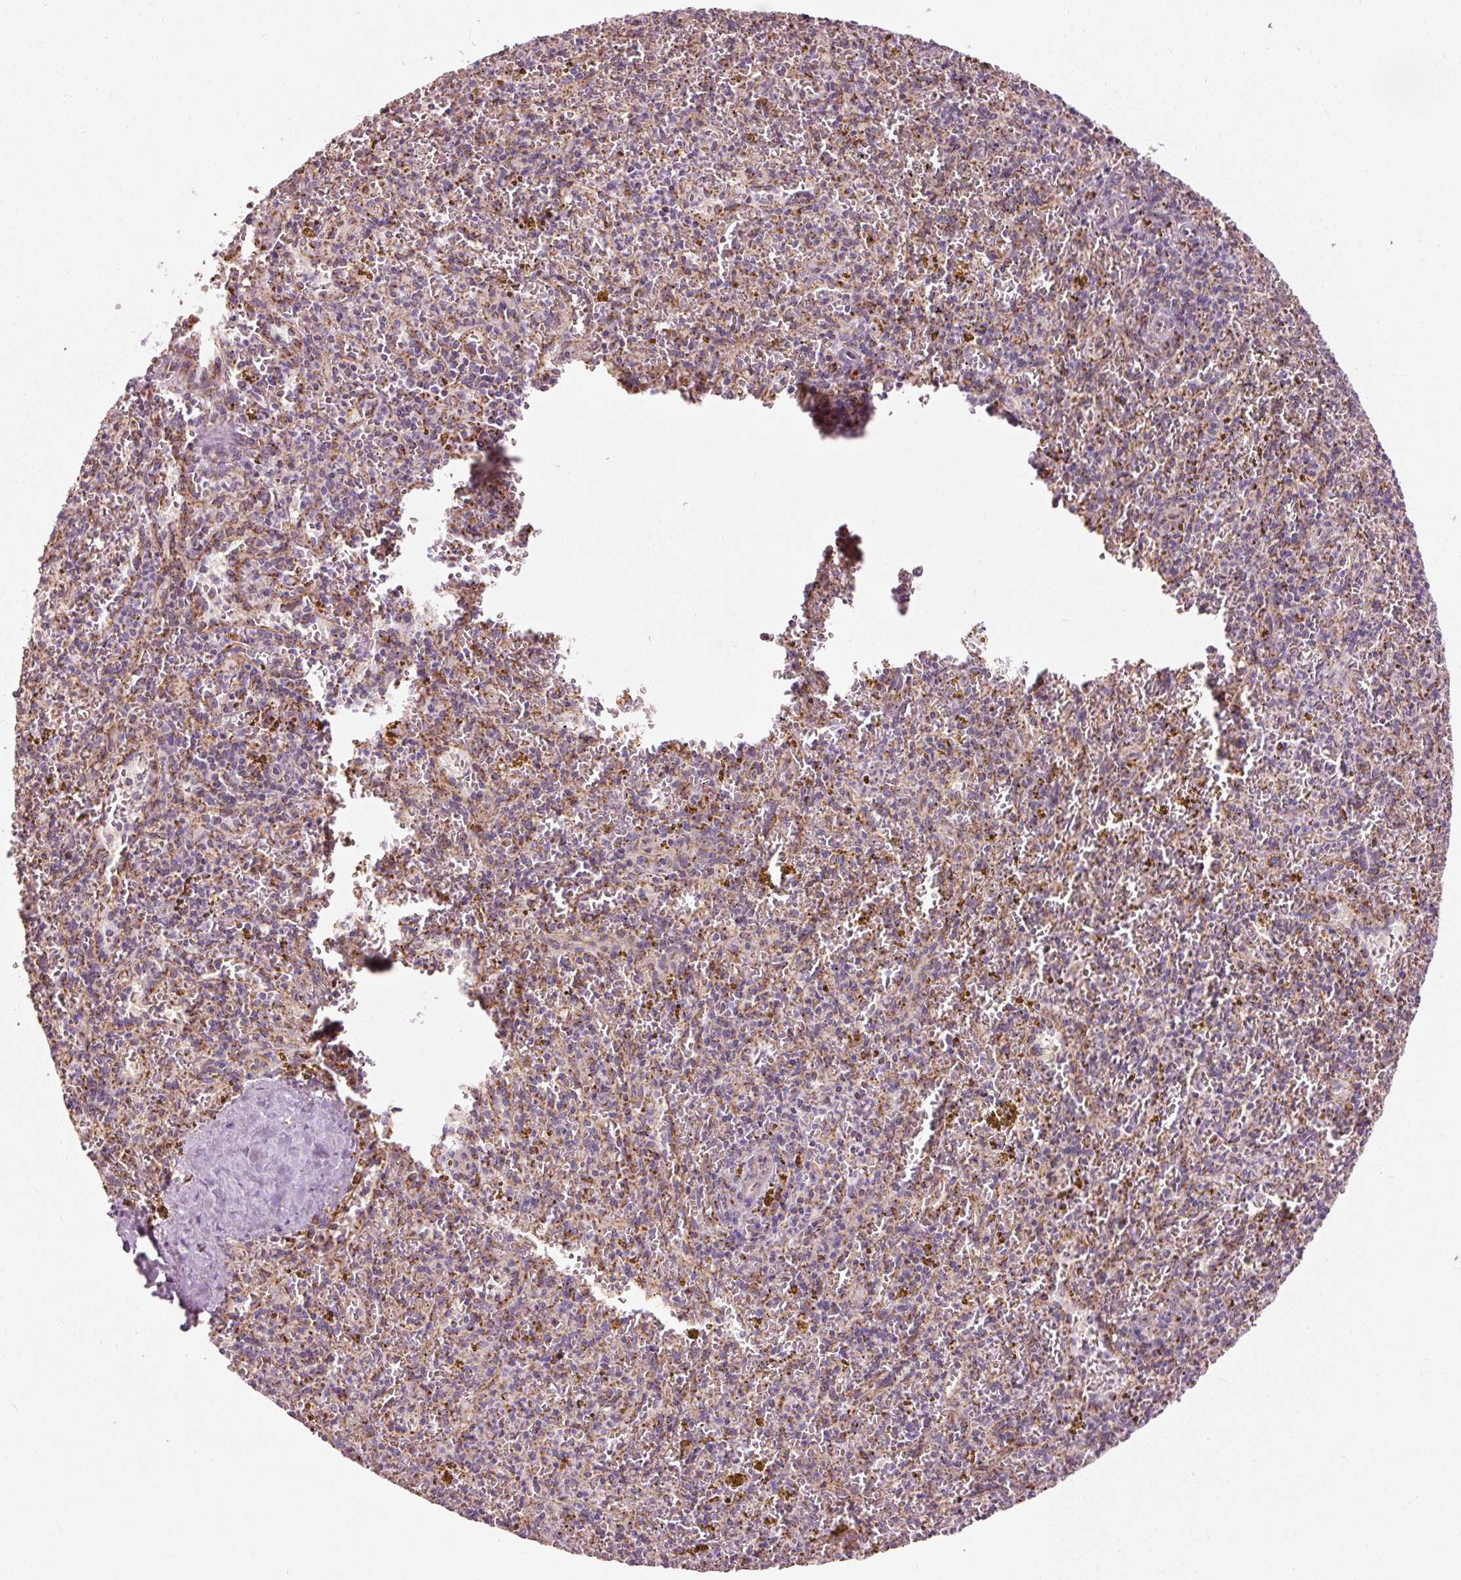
{"staining": {"intensity": "moderate", "quantity": "<25%", "location": "cytoplasmic/membranous"}, "tissue": "spleen", "cell_type": "Cells in red pulp", "image_type": "normal", "snomed": [{"axis": "morphology", "description": "Normal tissue, NOS"}, {"axis": "topography", "description": "Spleen"}], "caption": "A high-resolution histopathology image shows IHC staining of unremarkable spleen, which demonstrates moderate cytoplasmic/membranous expression in approximately <25% of cells in red pulp. The staining was performed using DAB (3,3'-diaminobenzidine) to visualize the protein expression in brown, while the nuclei were stained in blue with hematoxylin (Magnification: 20x).", "gene": "NDUFB4", "patient": {"sex": "male", "age": 57}}